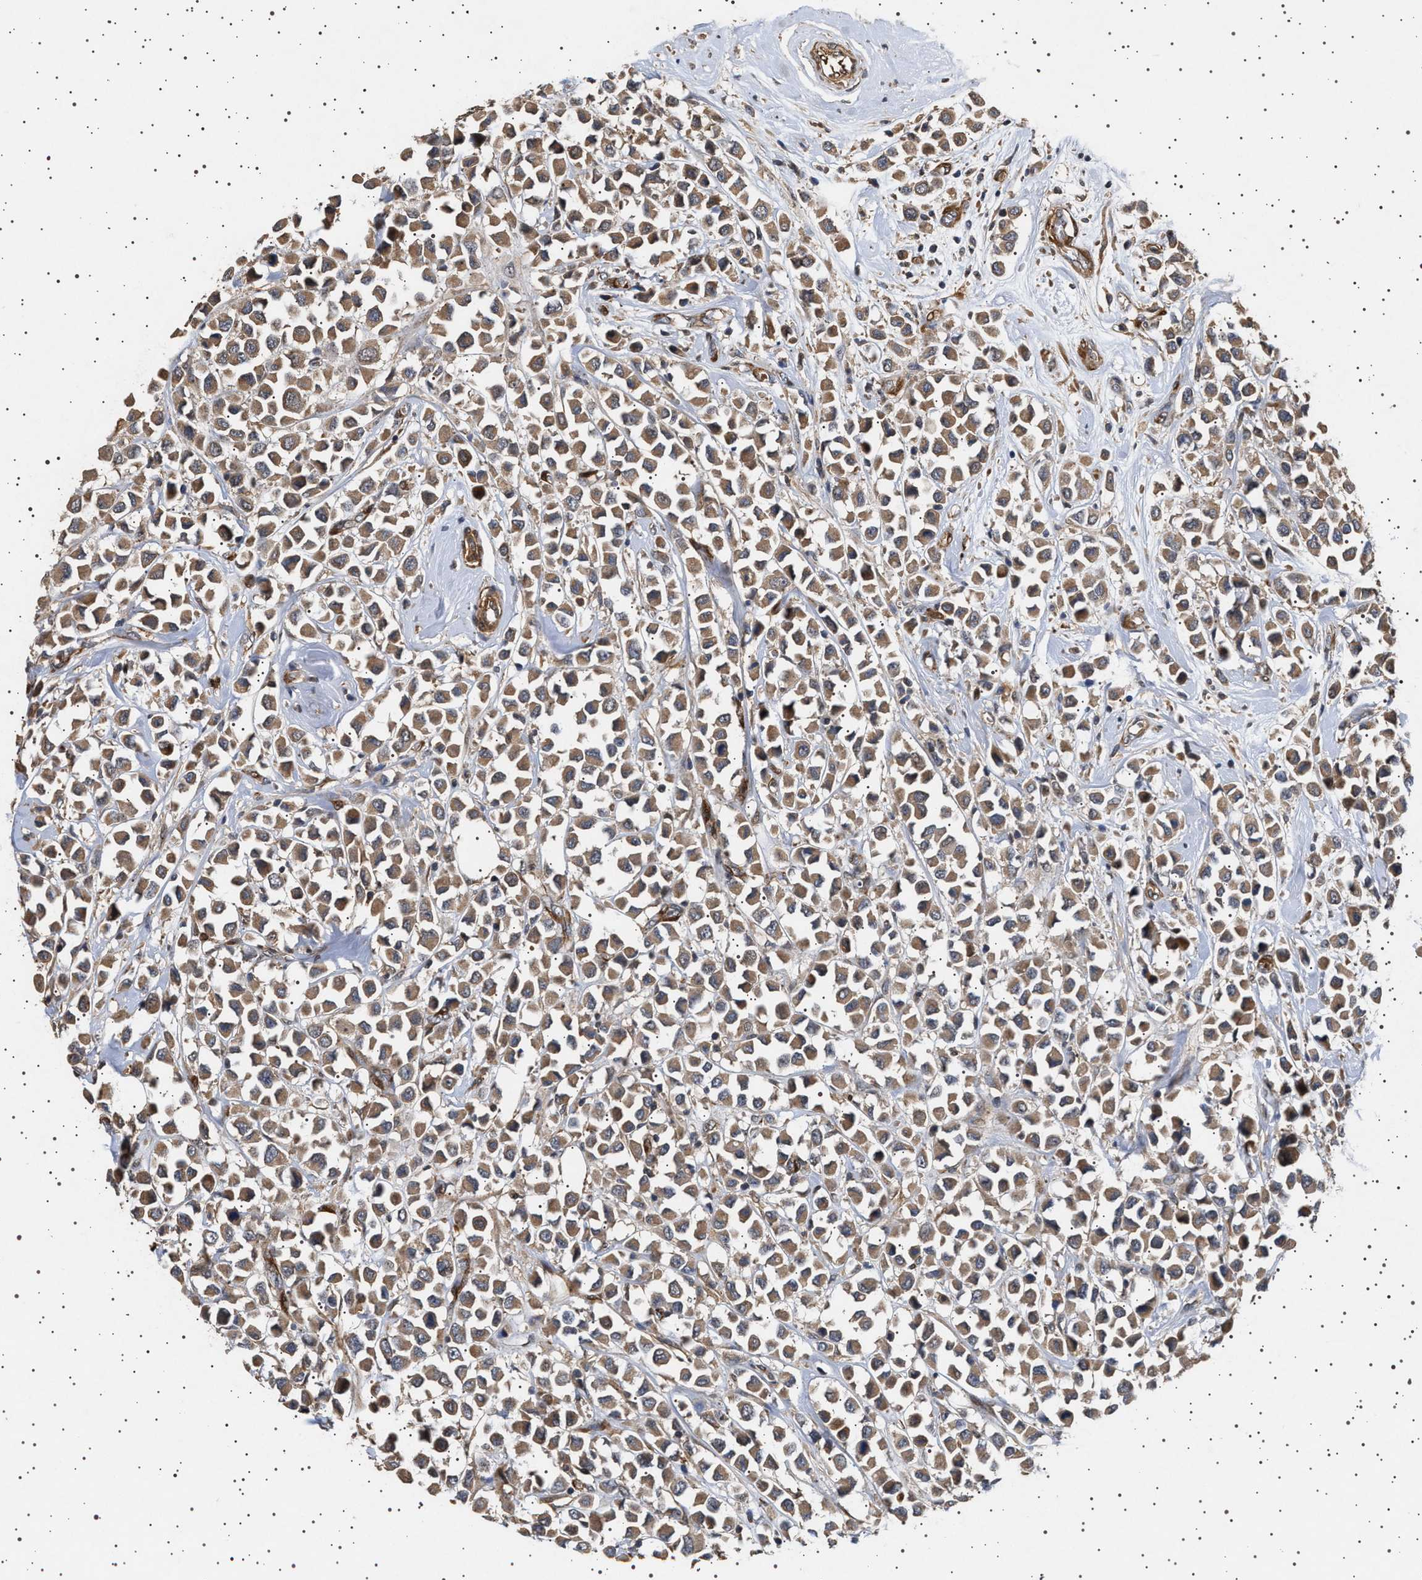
{"staining": {"intensity": "moderate", "quantity": ">75%", "location": "cytoplasmic/membranous"}, "tissue": "breast cancer", "cell_type": "Tumor cells", "image_type": "cancer", "snomed": [{"axis": "morphology", "description": "Duct carcinoma"}, {"axis": "topography", "description": "Breast"}], "caption": "Tumor cells demonstrate medium levels of moderate cytoplasmic/membranous staining in about >75% of cells in breast cancer. The staining was performed using DAB (3,3'-diaminobenzidine) to visualize the protein expression in brown, while the nuclei were stained in blue with hematoxylin (Magnification: 20x).", "gene": "GUCY1B1", "patient": {"sex": "female", "age": 61}}